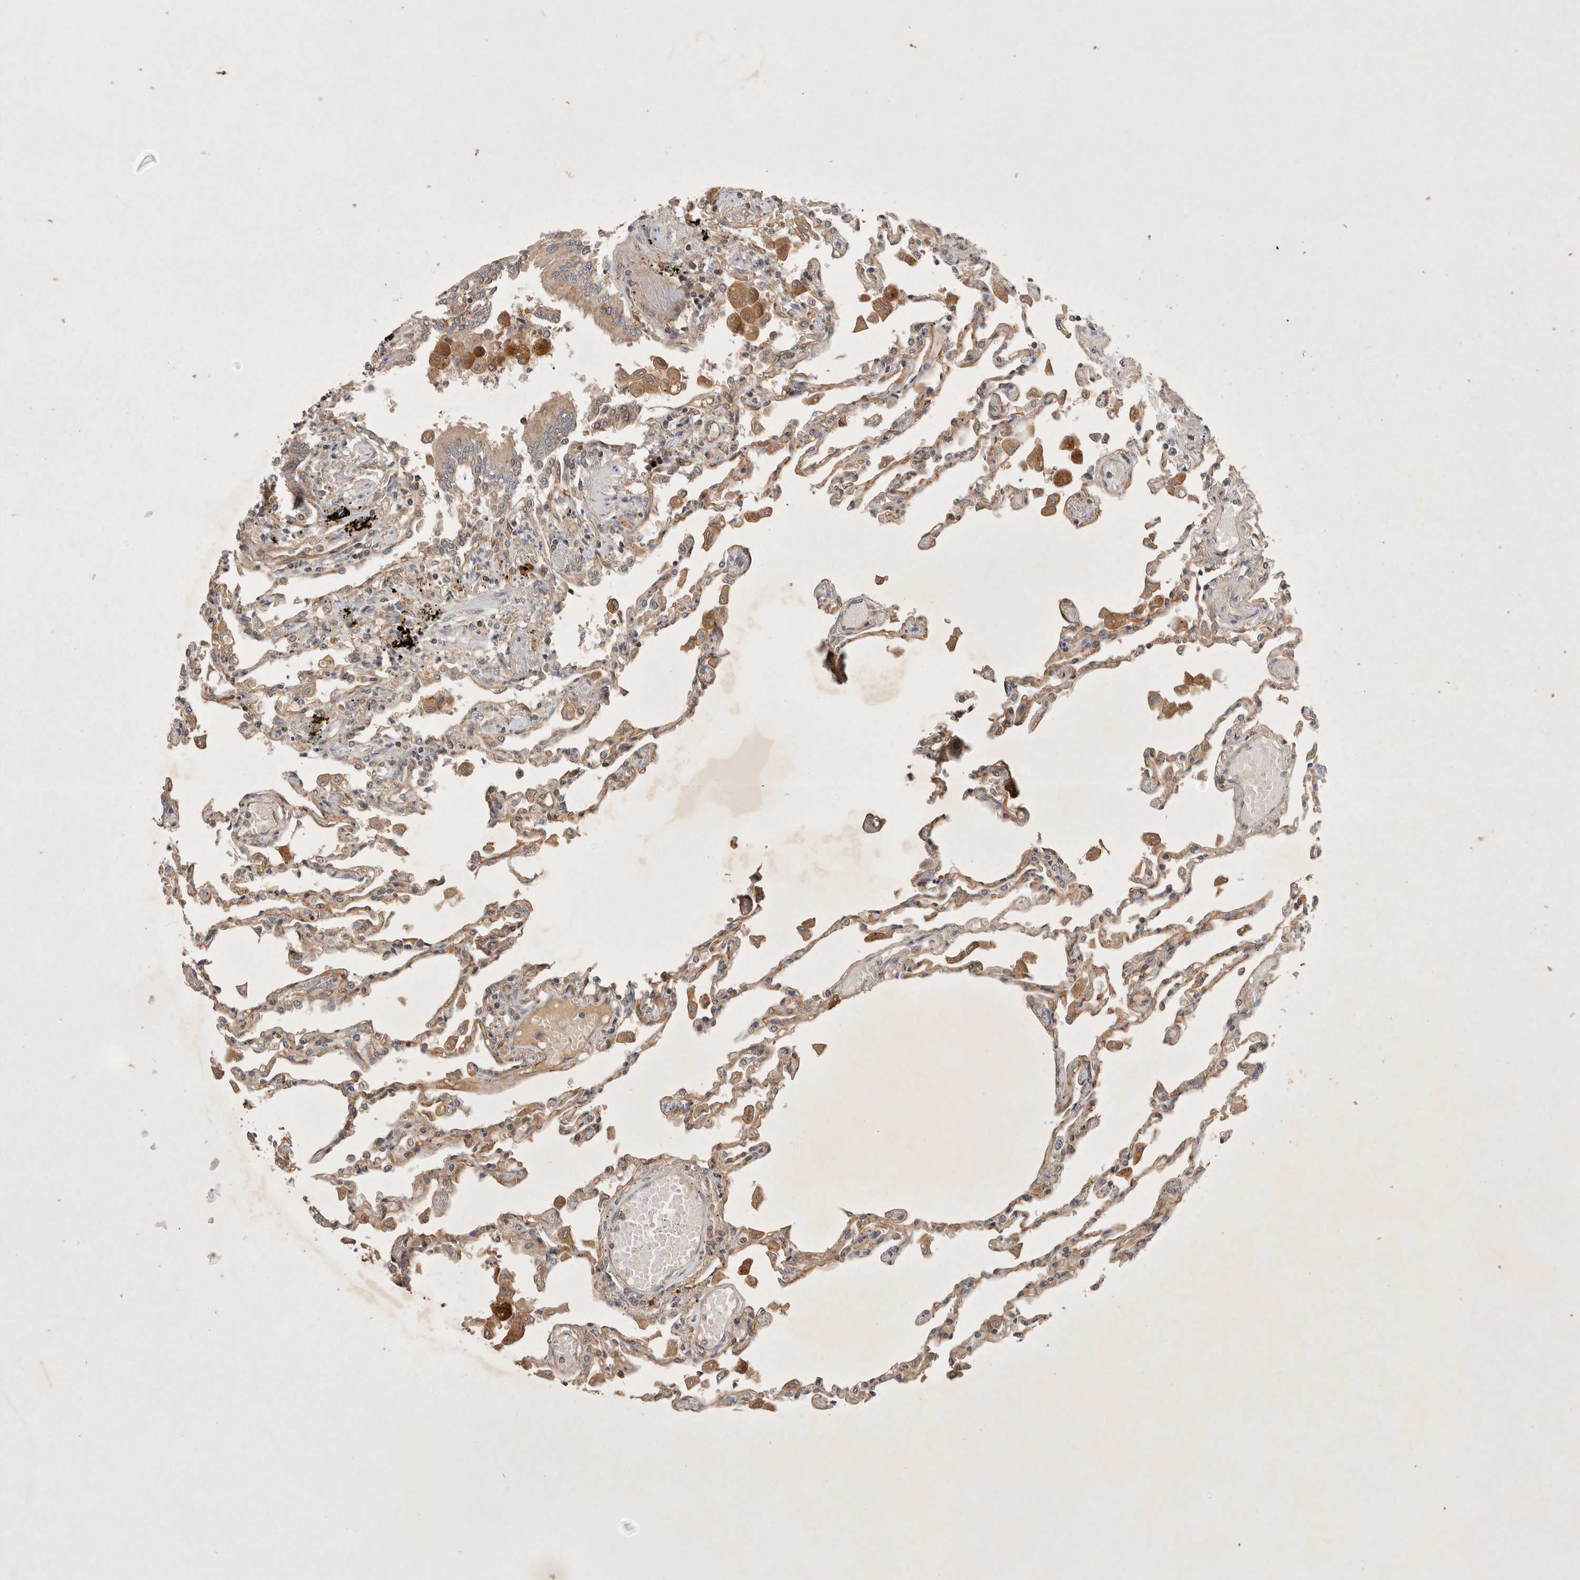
{"staining": {"intensity": "moderate", "quantity": ">75%", "location": "cytoplasmic/membranous"}, "tissue": "lung", "cell_type": "Alveolar cells", "image_type": "normal", "snomed": [{"axis": "morphology", "description": "Normal tissue, NOS"}, {"axis": "topography", "description": "Bronchus"}, {"axis": "topography", "description": "Lung"}], "caption": "Alveolar cells demonstrate medium levels of moderate cytoplasmic/membranous expression in approximately >75% of cells in benign lung. The staining is performed using DAB (3,3'-diaminobenzidine) brown chromogen to label protein expression. The nuclei are counter-stained blue using hematoxylin.", "gene": "YES1", "patient": {"sex": "female", "age": 49}}